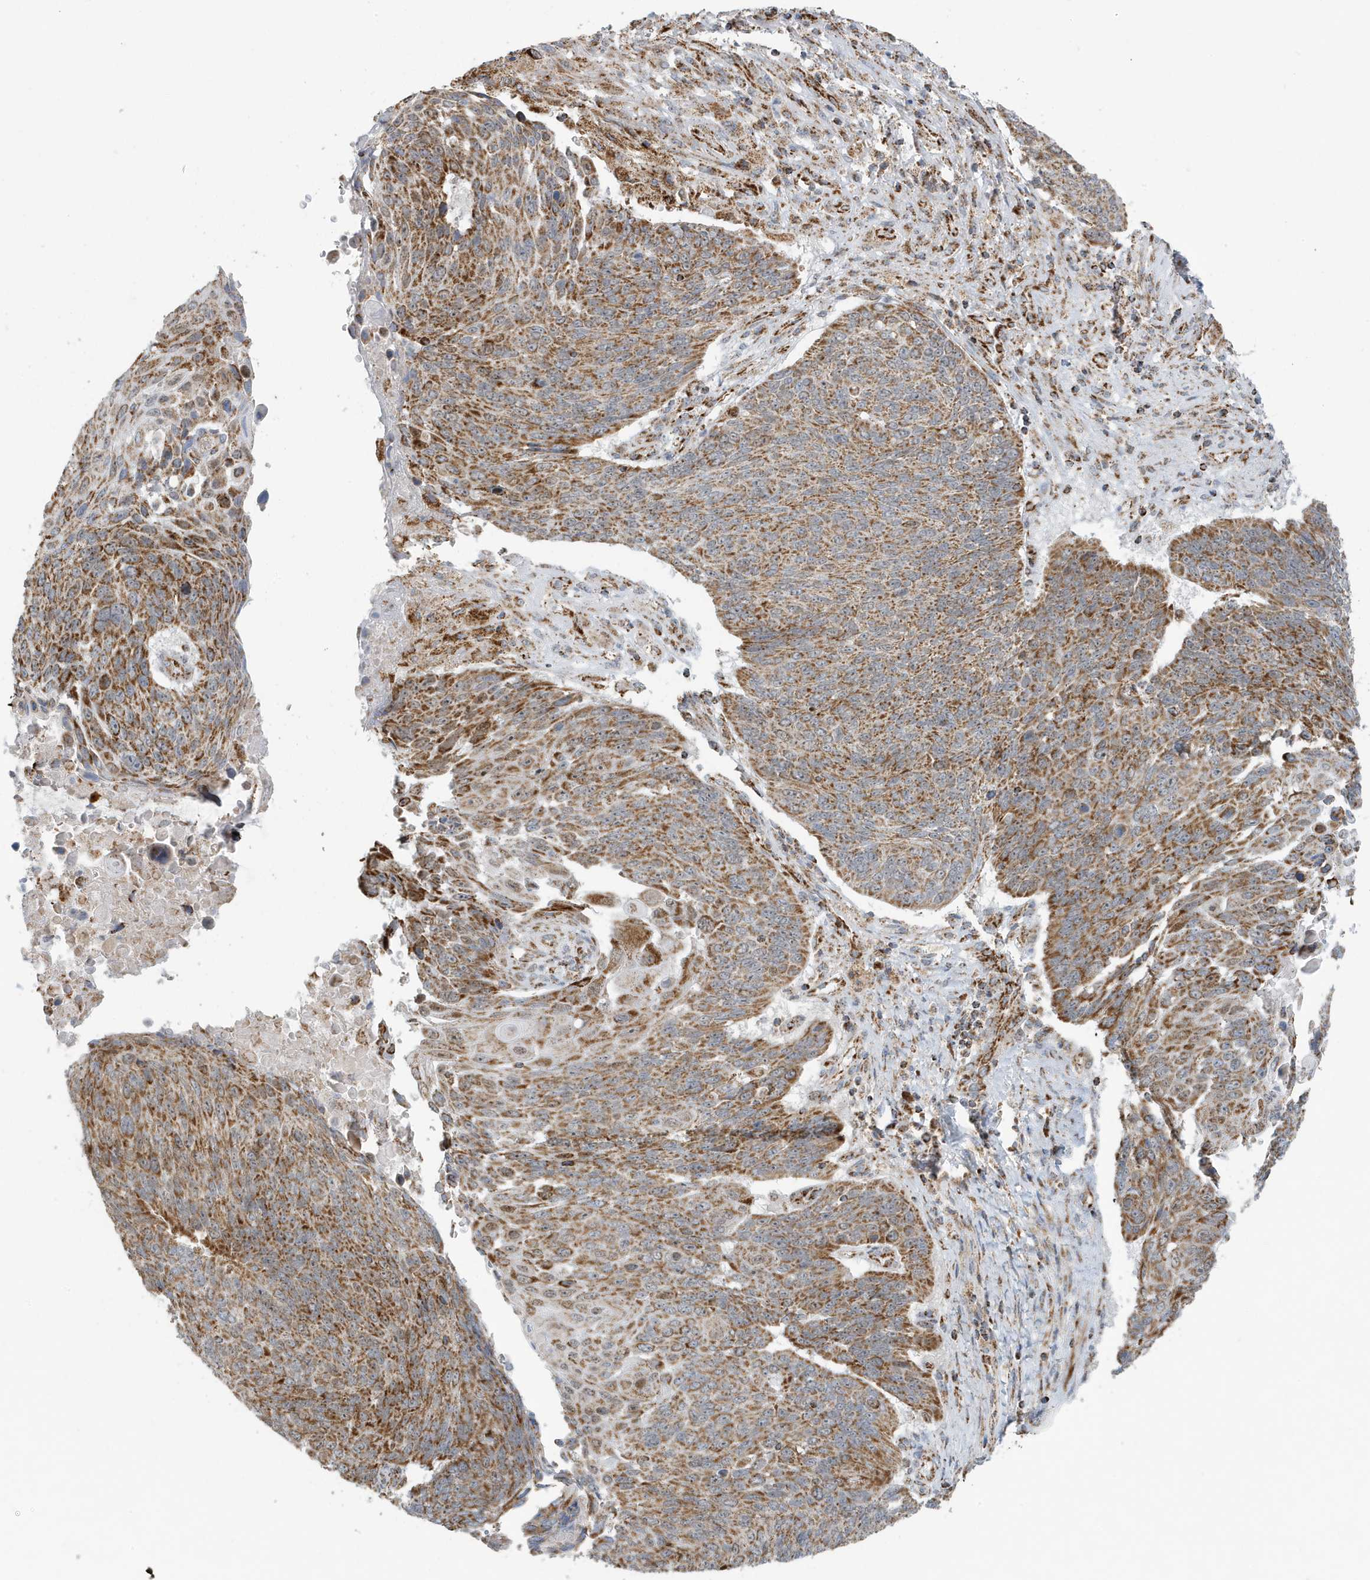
{"staining": {"intensity": "moderate", "quantity": ">75%", "location": "cytoplasmic/membranous"}, "tissue": "lung cancer", "cell_type": "Tumor cells", "image_type": "cancer", "snomed": [{"axis": "morphology", "description": "Squamous cell carcinoma, NOS"}, {"axis": "topography", "description": "Lung"}], "caption": "Brown immunohistochemical staining in squamous cell carcinoma (lung) demonstrates moderate cytoplasmic/membranous staining in about >75% of tumor cells.", "gene": "MAN1A1", "patient": {"sex": "male", "age": 66}}